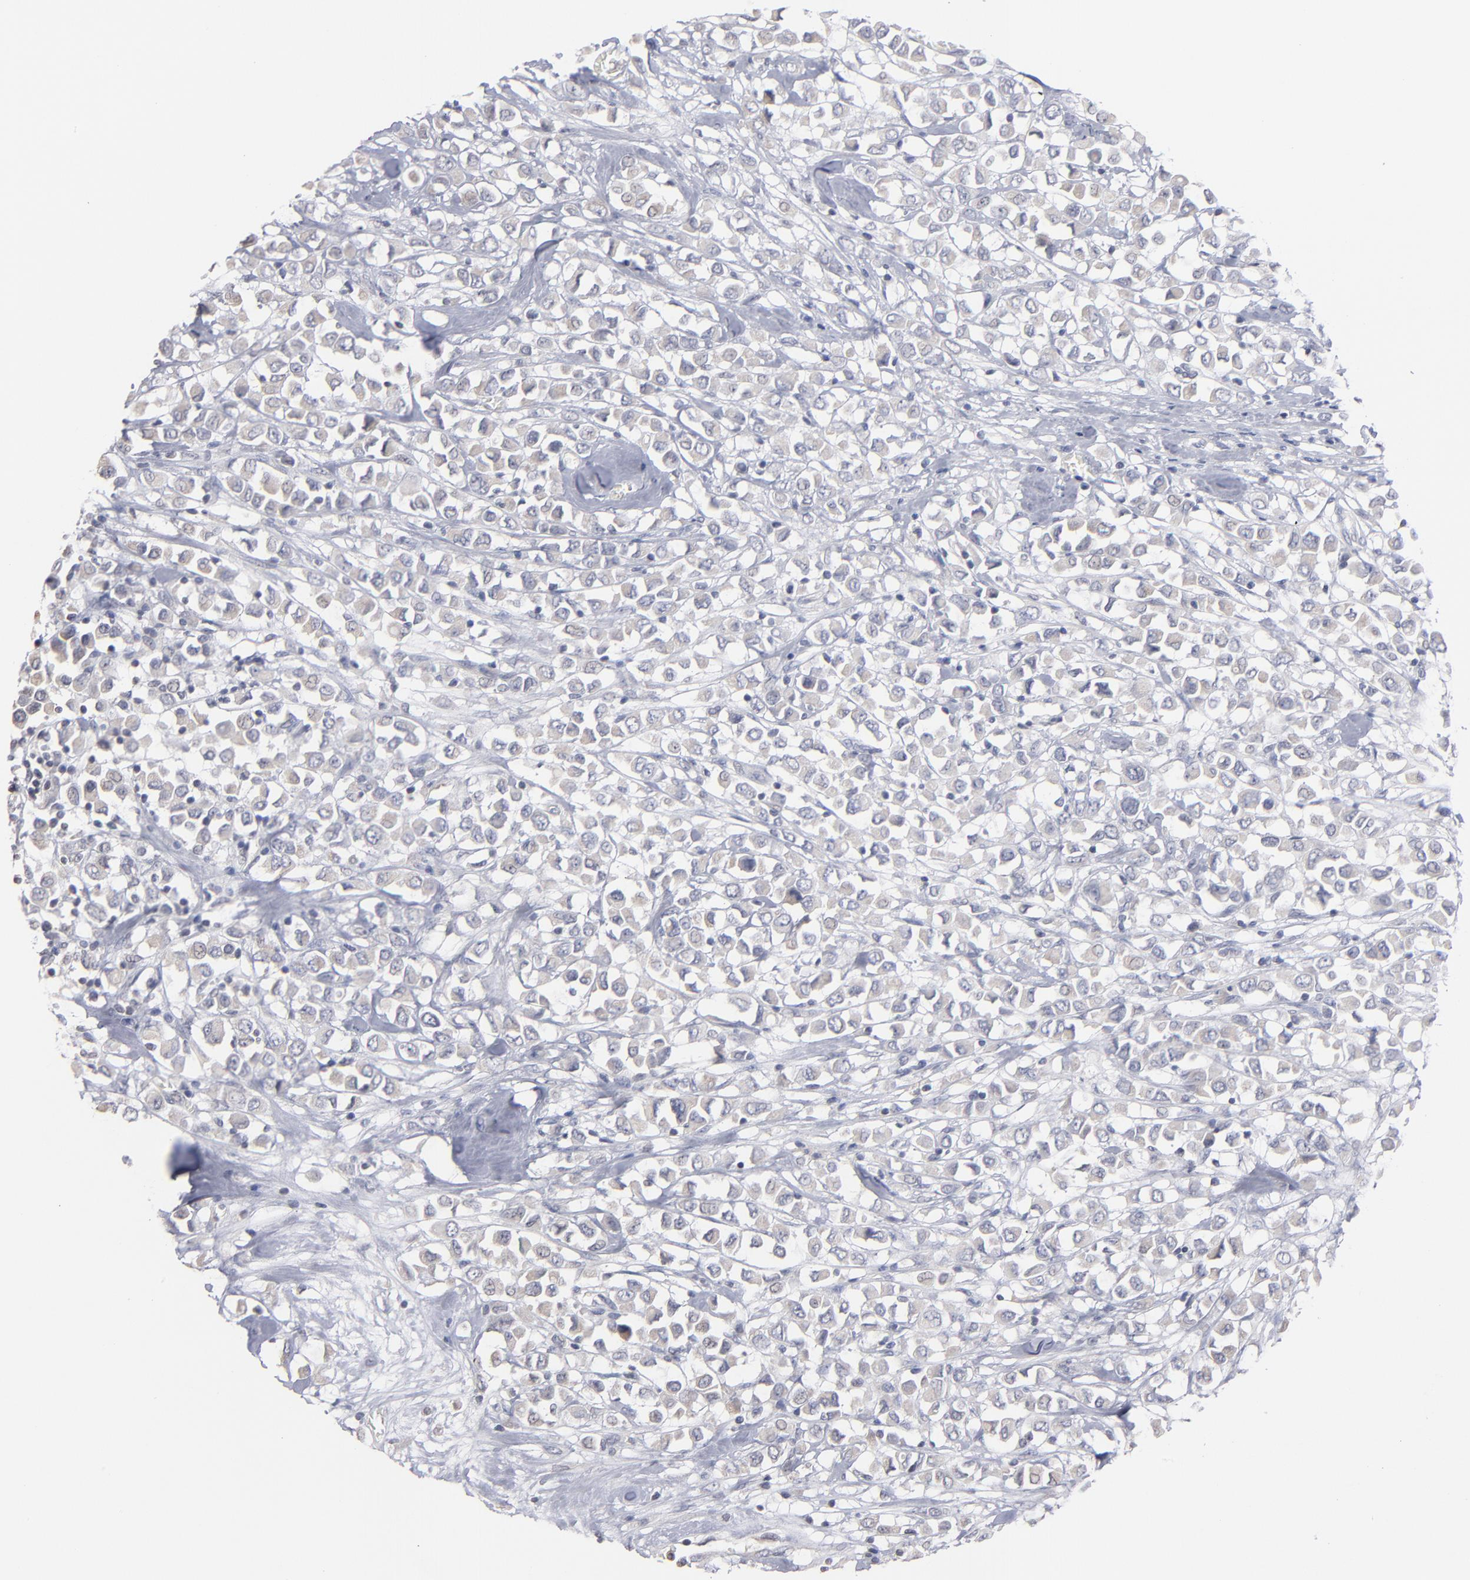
{"staining": {"intensity": "negative", "quantity": "none", "location": "none"}, "tissue": "breast cancer", "cell_type": "Tumor cells", "image_type": "cancer", "snomed": [{"axis": "morphology", "description": "Duct carcinoma"}, {"axis": "topography", "description": "Breast"}], "caption": "IHC photomicrograph of neoplastic tissue: human breast cancer stained with DAB (3,3'-diaminobenzidine) shows no significant protein expression in tumor cells. (DAB (3,3'-diaminobenzidine) IHC, high magnification).", "gene": "RPH3A", "patient": {"sex": "female", "age": 61}}